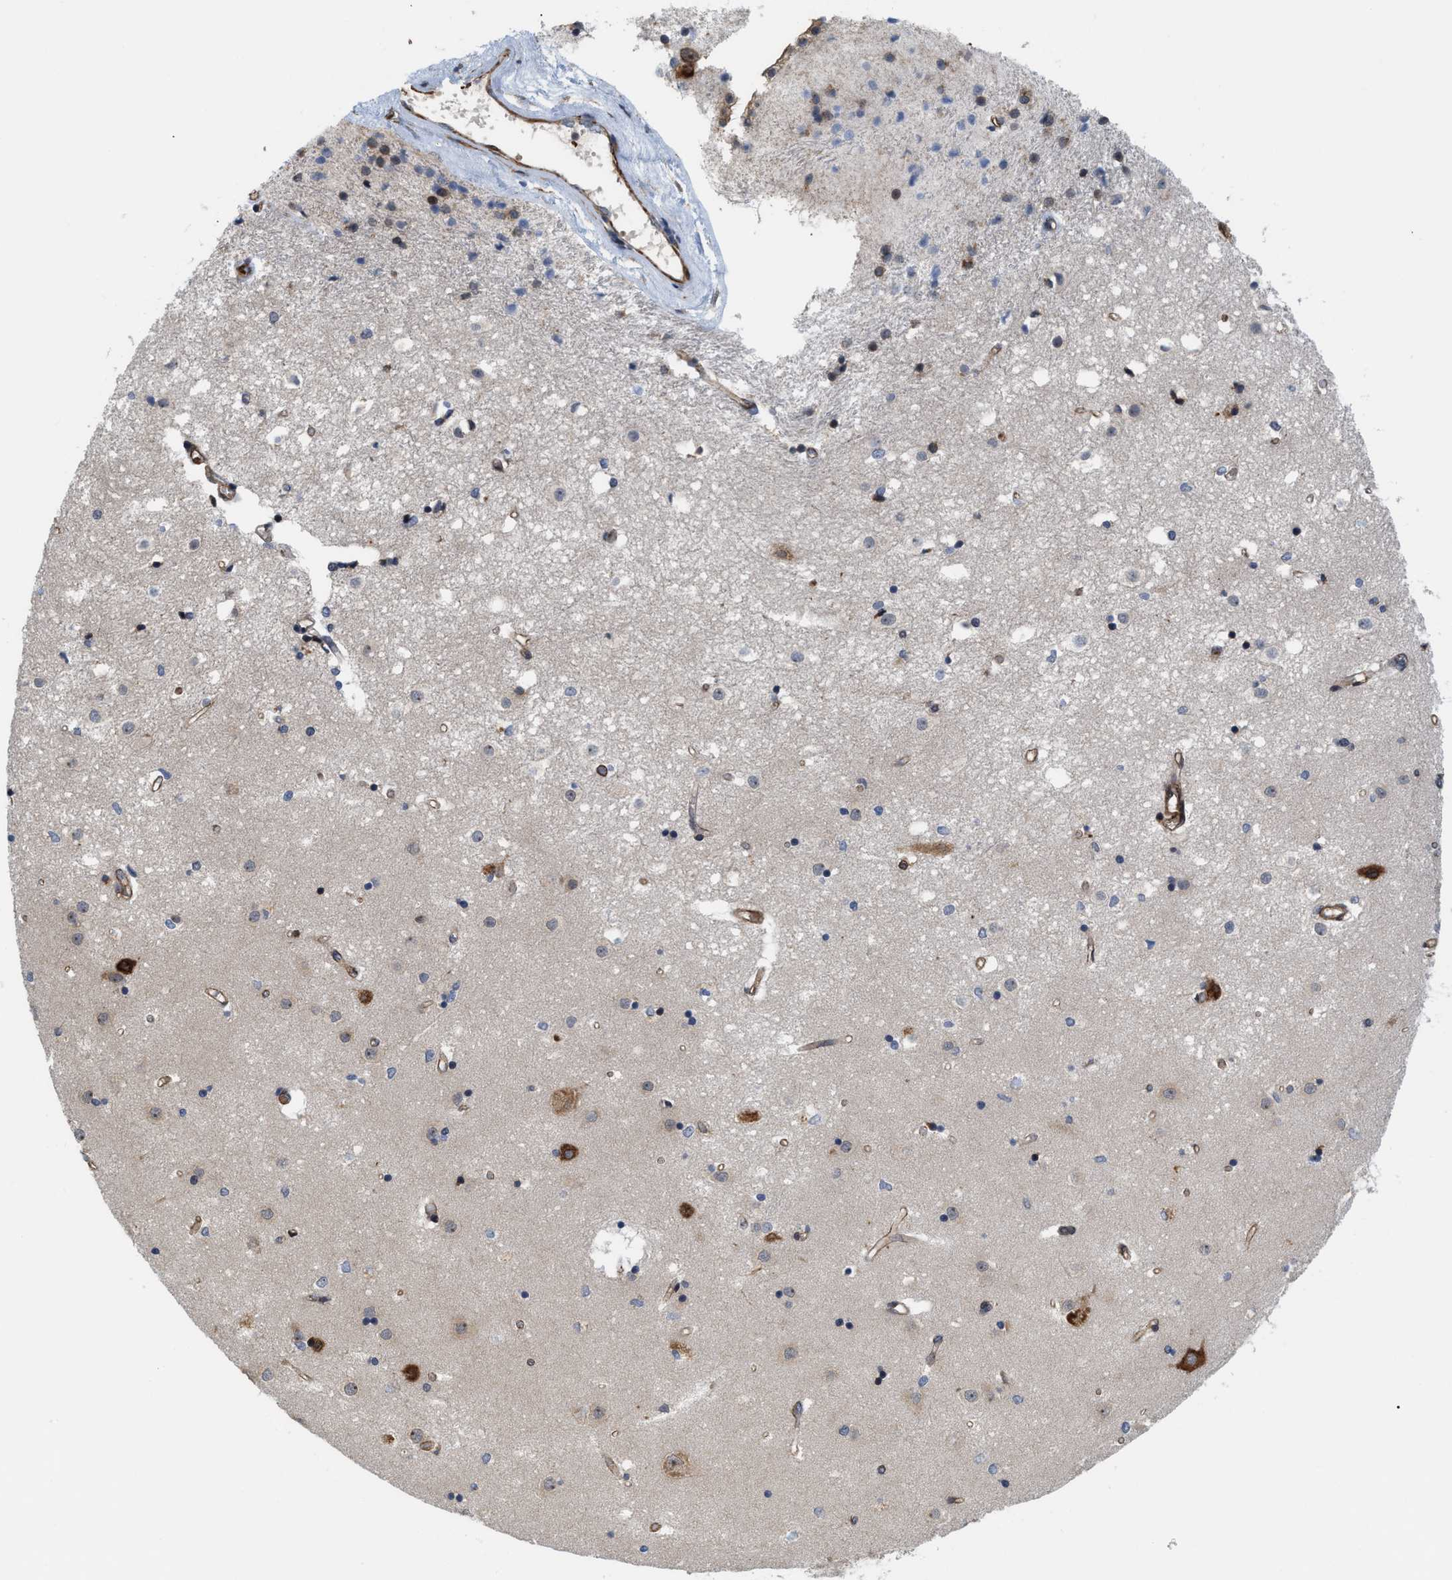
{"staining": {"intensity": "weak", "quantity": "<25%", "location": "cytoplasmic/membranous,nuclear"}, "tissue": "caudate", "cell_type": "Glial cells", "image_type": "normal", "snomed": [{"axis": "morphology", "description": "Normal tissue, NOS"}, {"axis": "topography", "description": "Lateral ventricle wall"}], "caption": "Glial cells show no significant staining in unremarkable caudate. Nuclei are stained in blue.", "gene": "GPRASP2", "patient": {"sex": "male", "age": 45}}